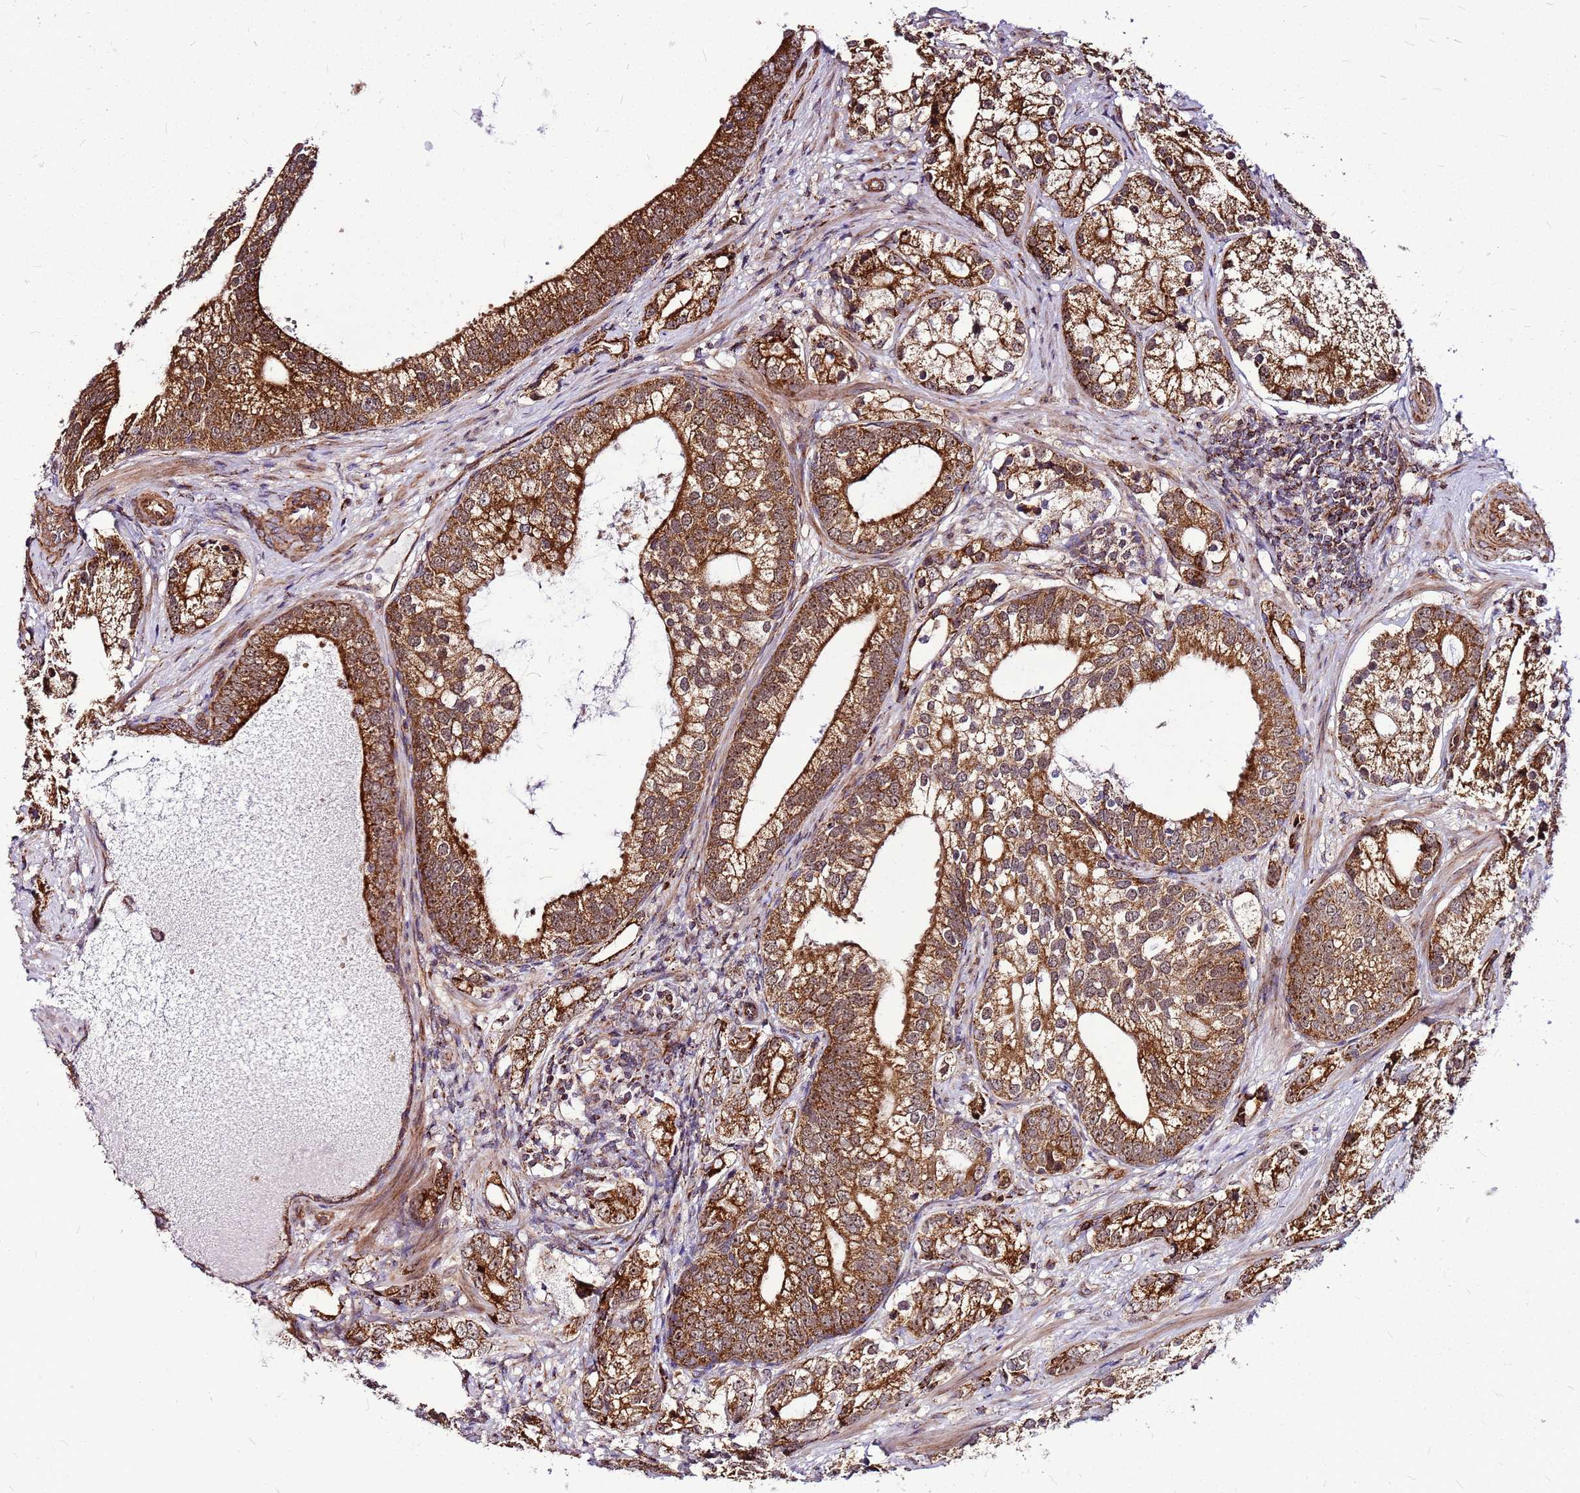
{"staining": {"intensity": "strong", "quantity": ">75%", "location": "cytoplasmic/membranous"}, "tissue": "prostate cancer", "cell_type": "Tumor cells", "image_type": "cancer", "snomed": [{"axis": "morphology", "description": "Adenocarcinoma, High grade"}, {"axis": "topography", "description": "Prostate"}], "caption": "The micrograph displays a brown stain indicating the presence of a protein in the cytoplasmic/membranous of tumor cells in prostate cancer (adenocarcinoma (high-grade)). Using DAB (3,3'-diaminobenzidine) (brown) and hematoxylin (blue) stains, captured at high magnification using brightfield microscopy.", "gene": "OR51T1", "patient": {"sex": "male", "age": 75}}